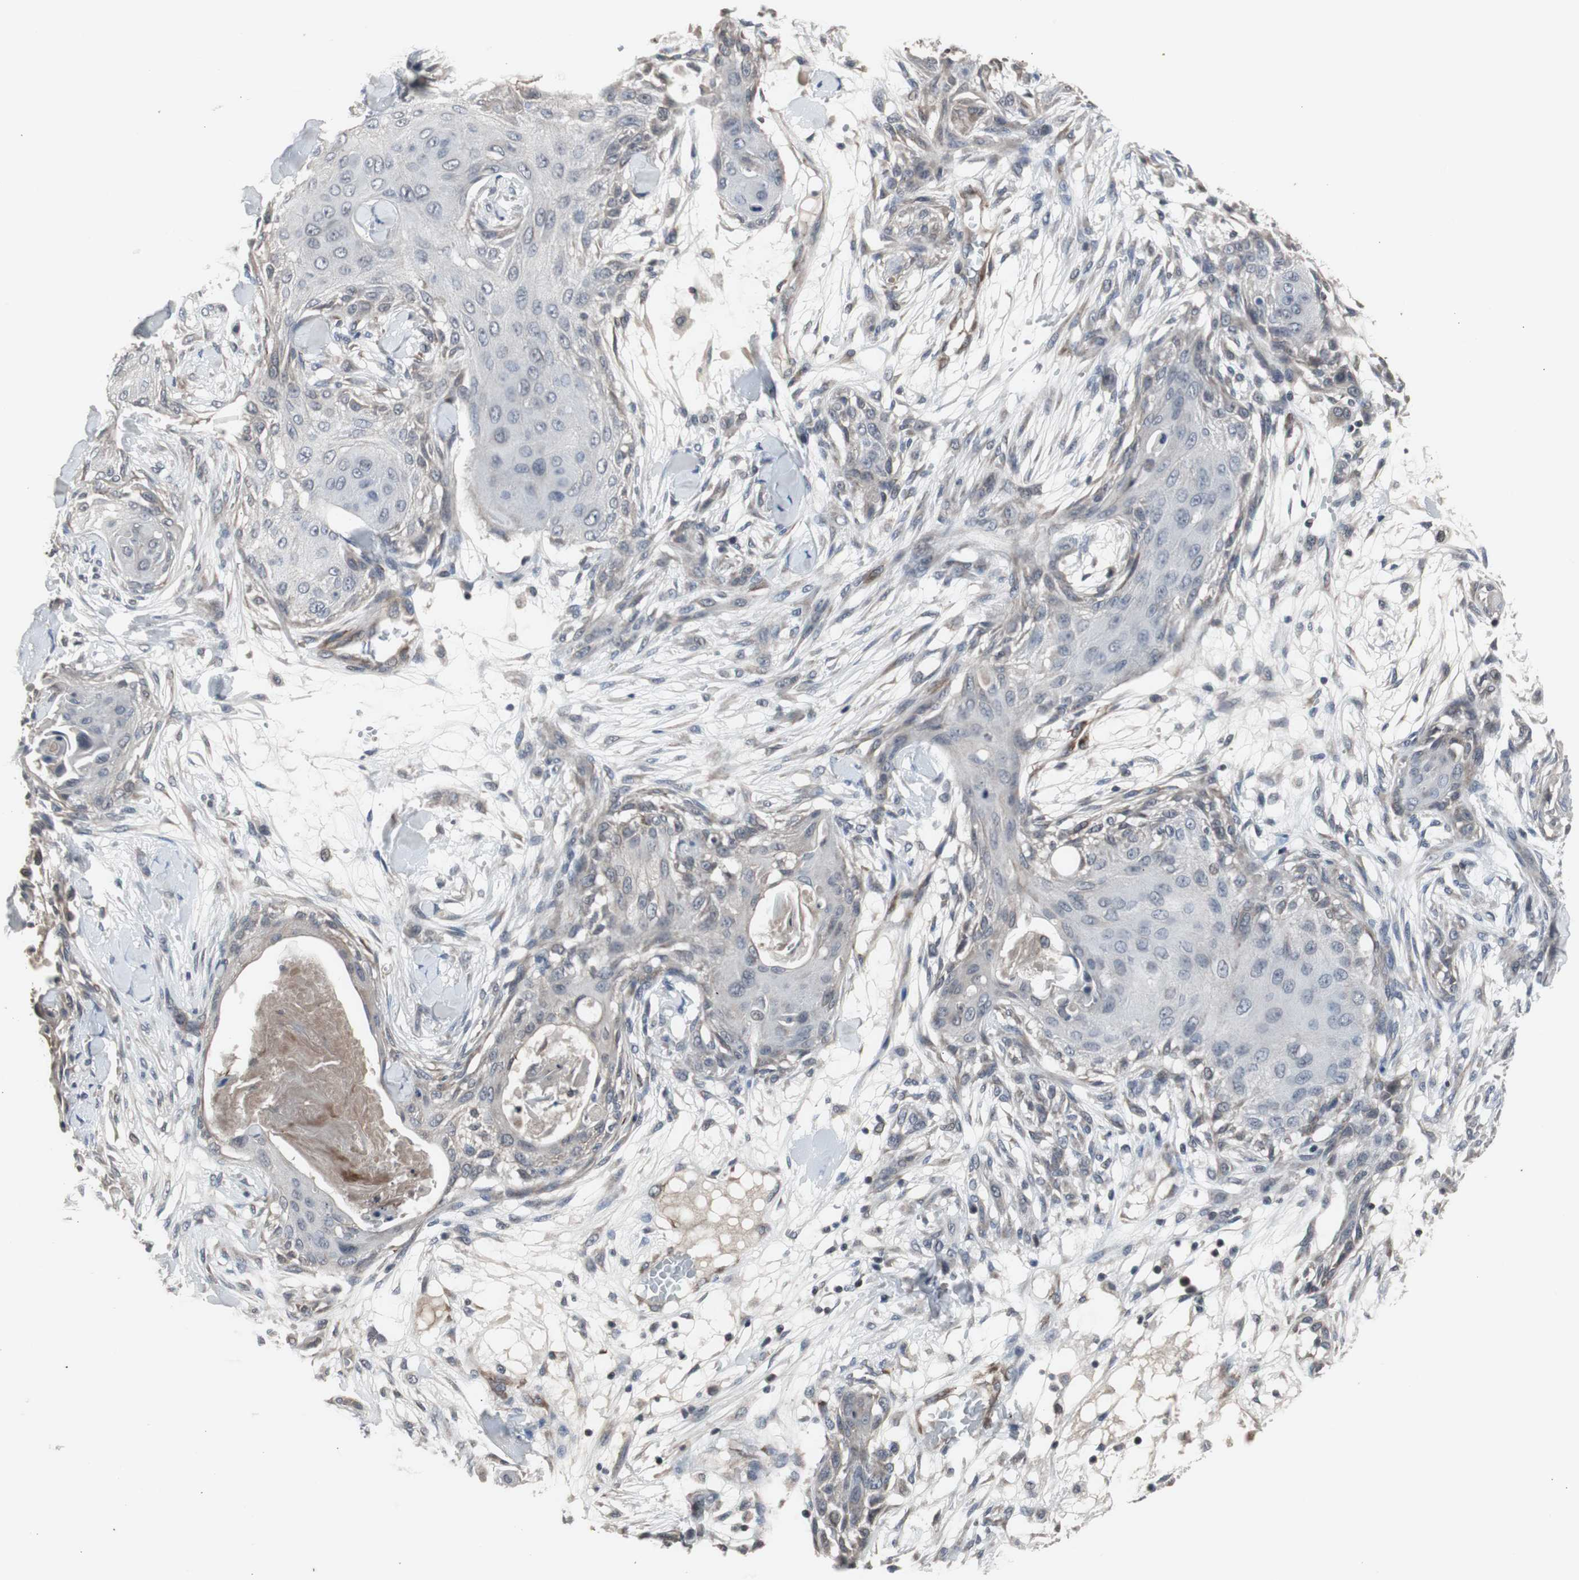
{"staining": {"intensity": "negative", "quantity": "none", "location": "none"}, "tissue": "skin cancer", "cell_type": "Tumor cells", "image_type": "cancer", "snomed": [{"axis": "morphology", "description": "Squamous cell carcinoma, NOS"}, {"axis": "topography", "description": "Skin"}], "caption": "IHC photomicrograph of human skin cancer (squamous cell carcinoma) stained for a protein (brown), which displays no expression in tumor cells. (DAB (3,3'-diaminobenzidine) immunohistochemistry (IHC) visualized using brightfield microscopy, high magnification).", "gene": "CRADD", "patient": {"sex": "female", "age": 59}}